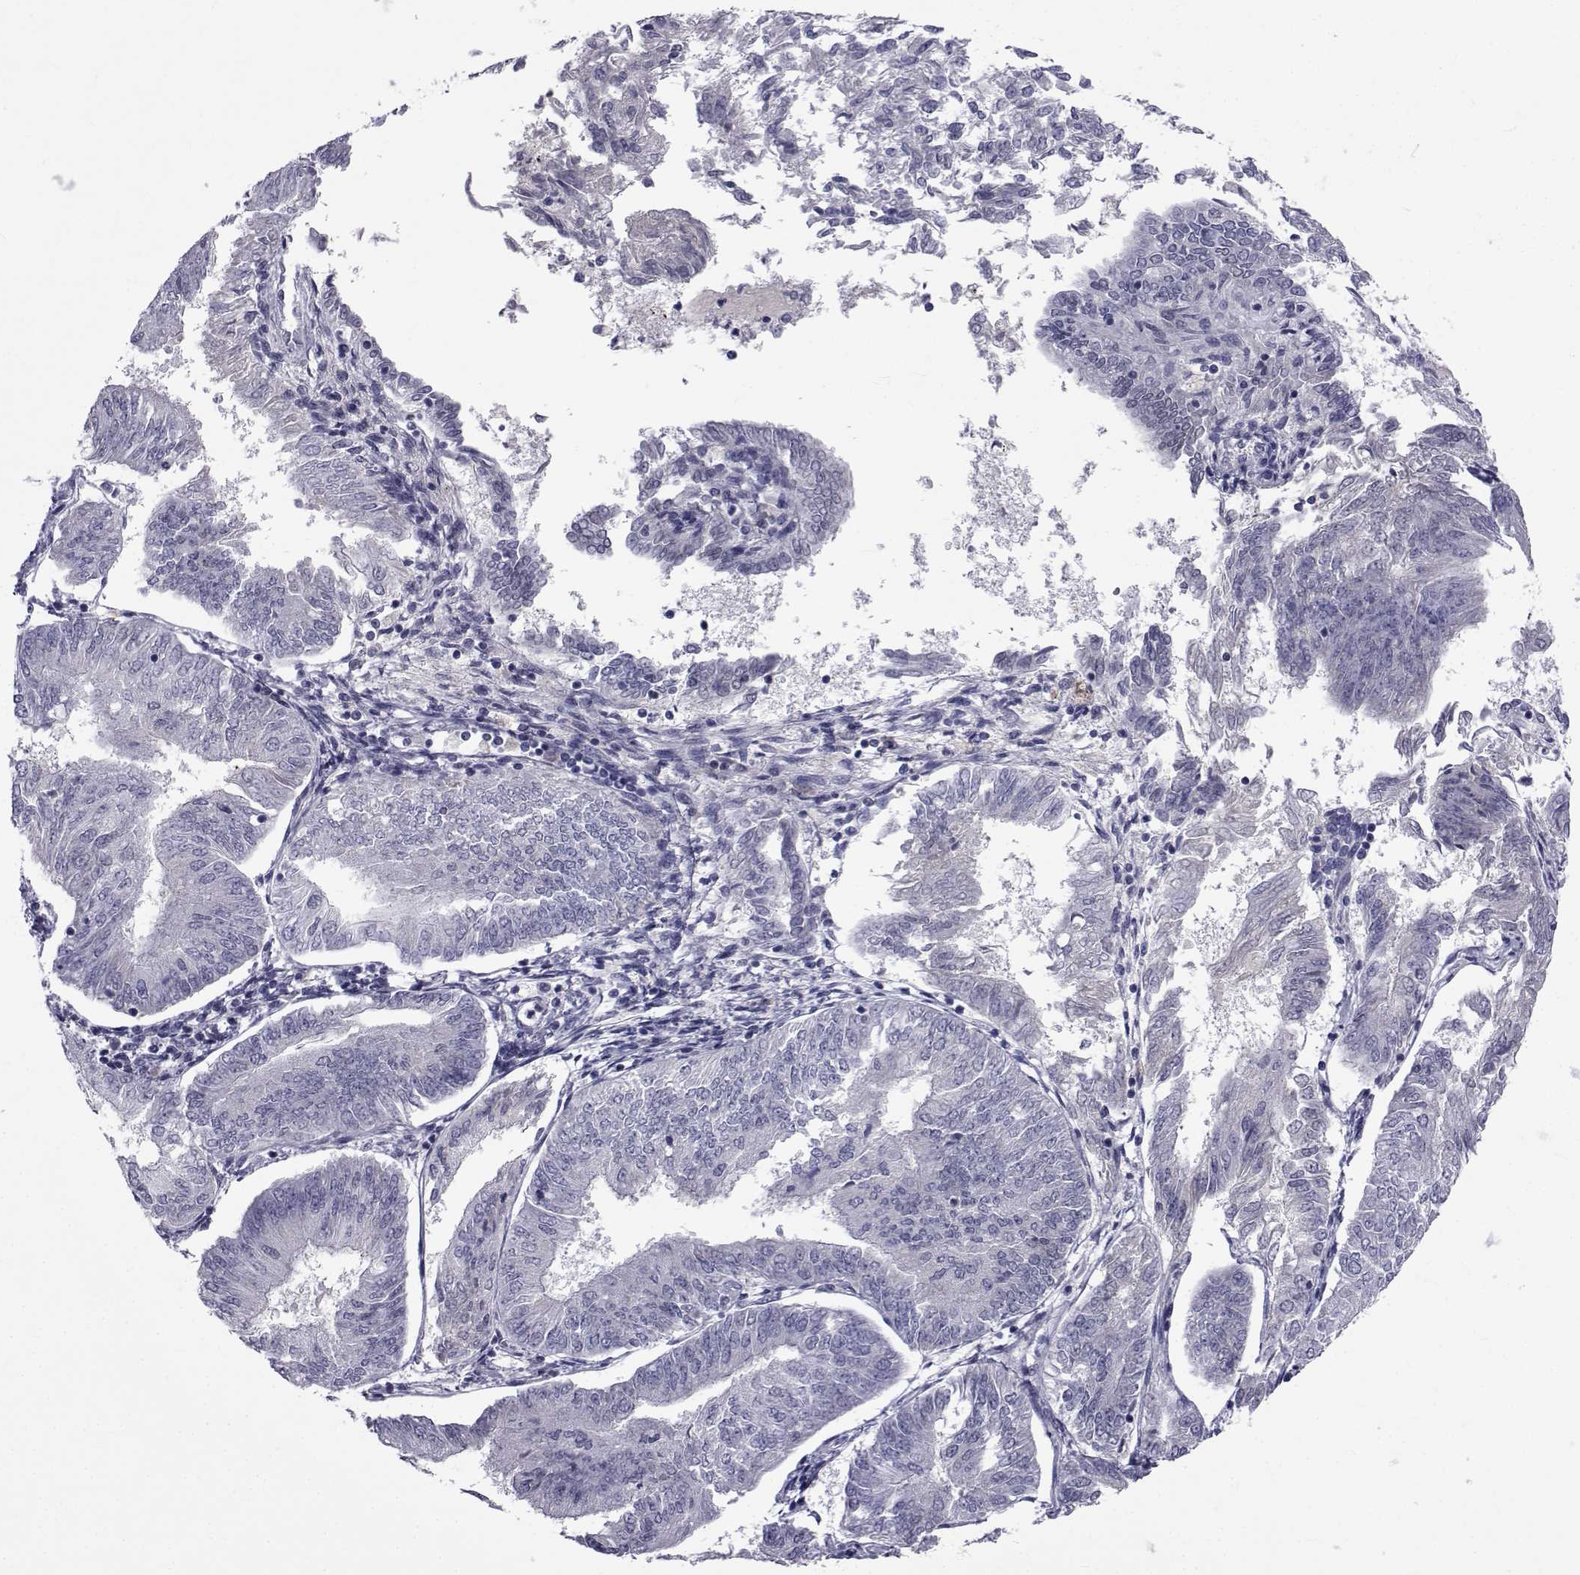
{"staining": {"intensity": "negative", "quantity": "none", "location": "none"}, "tissue": "endometrial cancer", "cell_type": "Tumor cells", "image_type": "cancer", "snomed": [{"axis": "morphology", "description": "Adenocarcinoma, NOS"}, {"axis": "topography", "description": "Endometrium"}], "caption": "A high-resolution histopathology image shows IHC staining of endometrial cancer, which exhibits no significant staining in tumor cells.", "gene": "PAX2", "patient": {"sex": "female", "age": 58}}